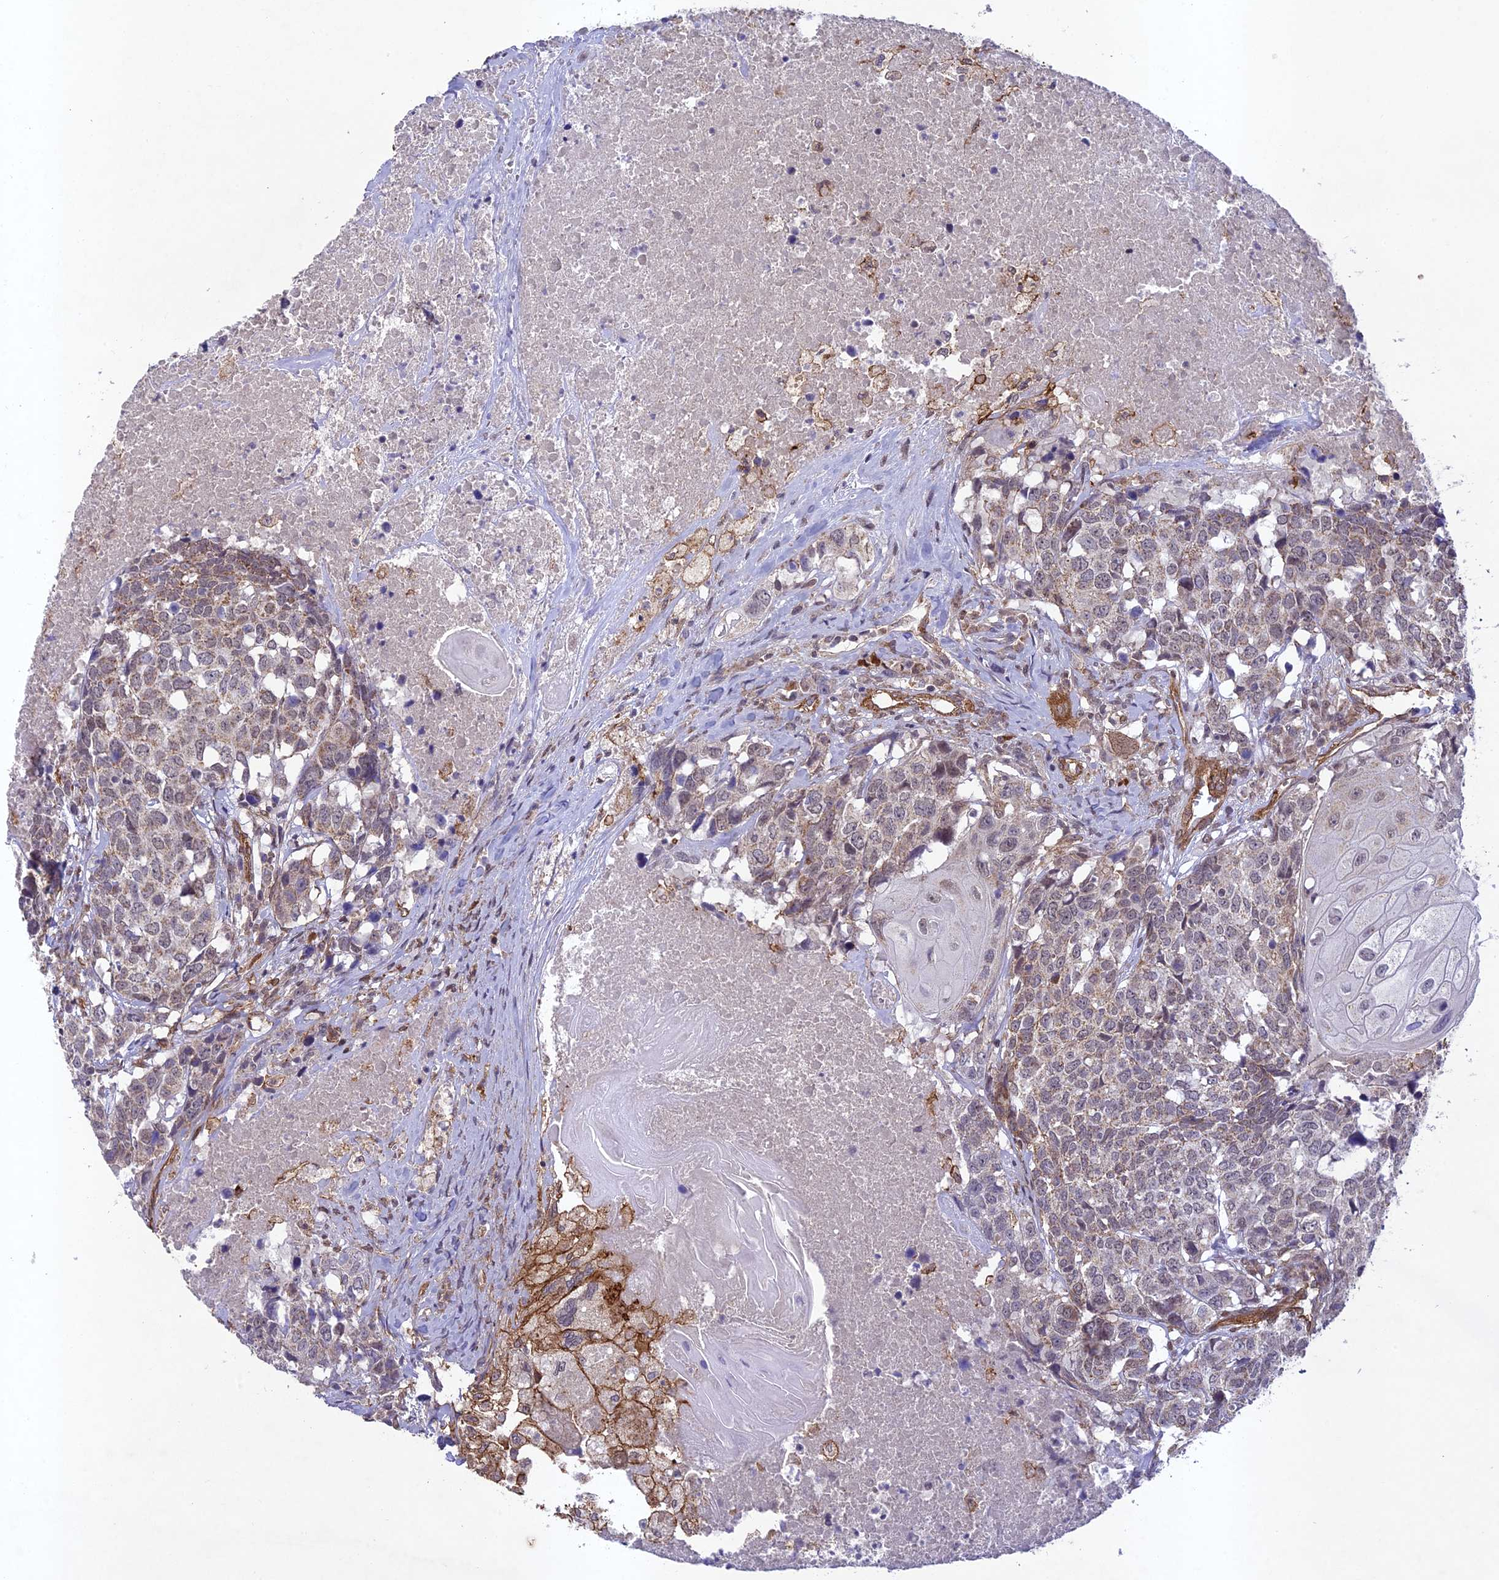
{"staining": {"intensity": "weak", "quantity": "25%-75%", "location": "cytoplasmic/membranous"}, "tissue": "head and neck cancer", "cell_type": "Tumor cells", "image_type": "cancer", "snomed": [{"axis": "morphology", "description": "Squamous cell carcinoma, NOS"}, {"axis": "topography", "description": "Head-Neck"}], "caption": "Squamous cell carcinoma (head and neck) stained for a protein (brown) displays weak cytoplasmic/membranous positive staining in about 25%-75% of tumor cells.", "gene": "TNS1", "patient": {"sex": "male", "age": 66}}